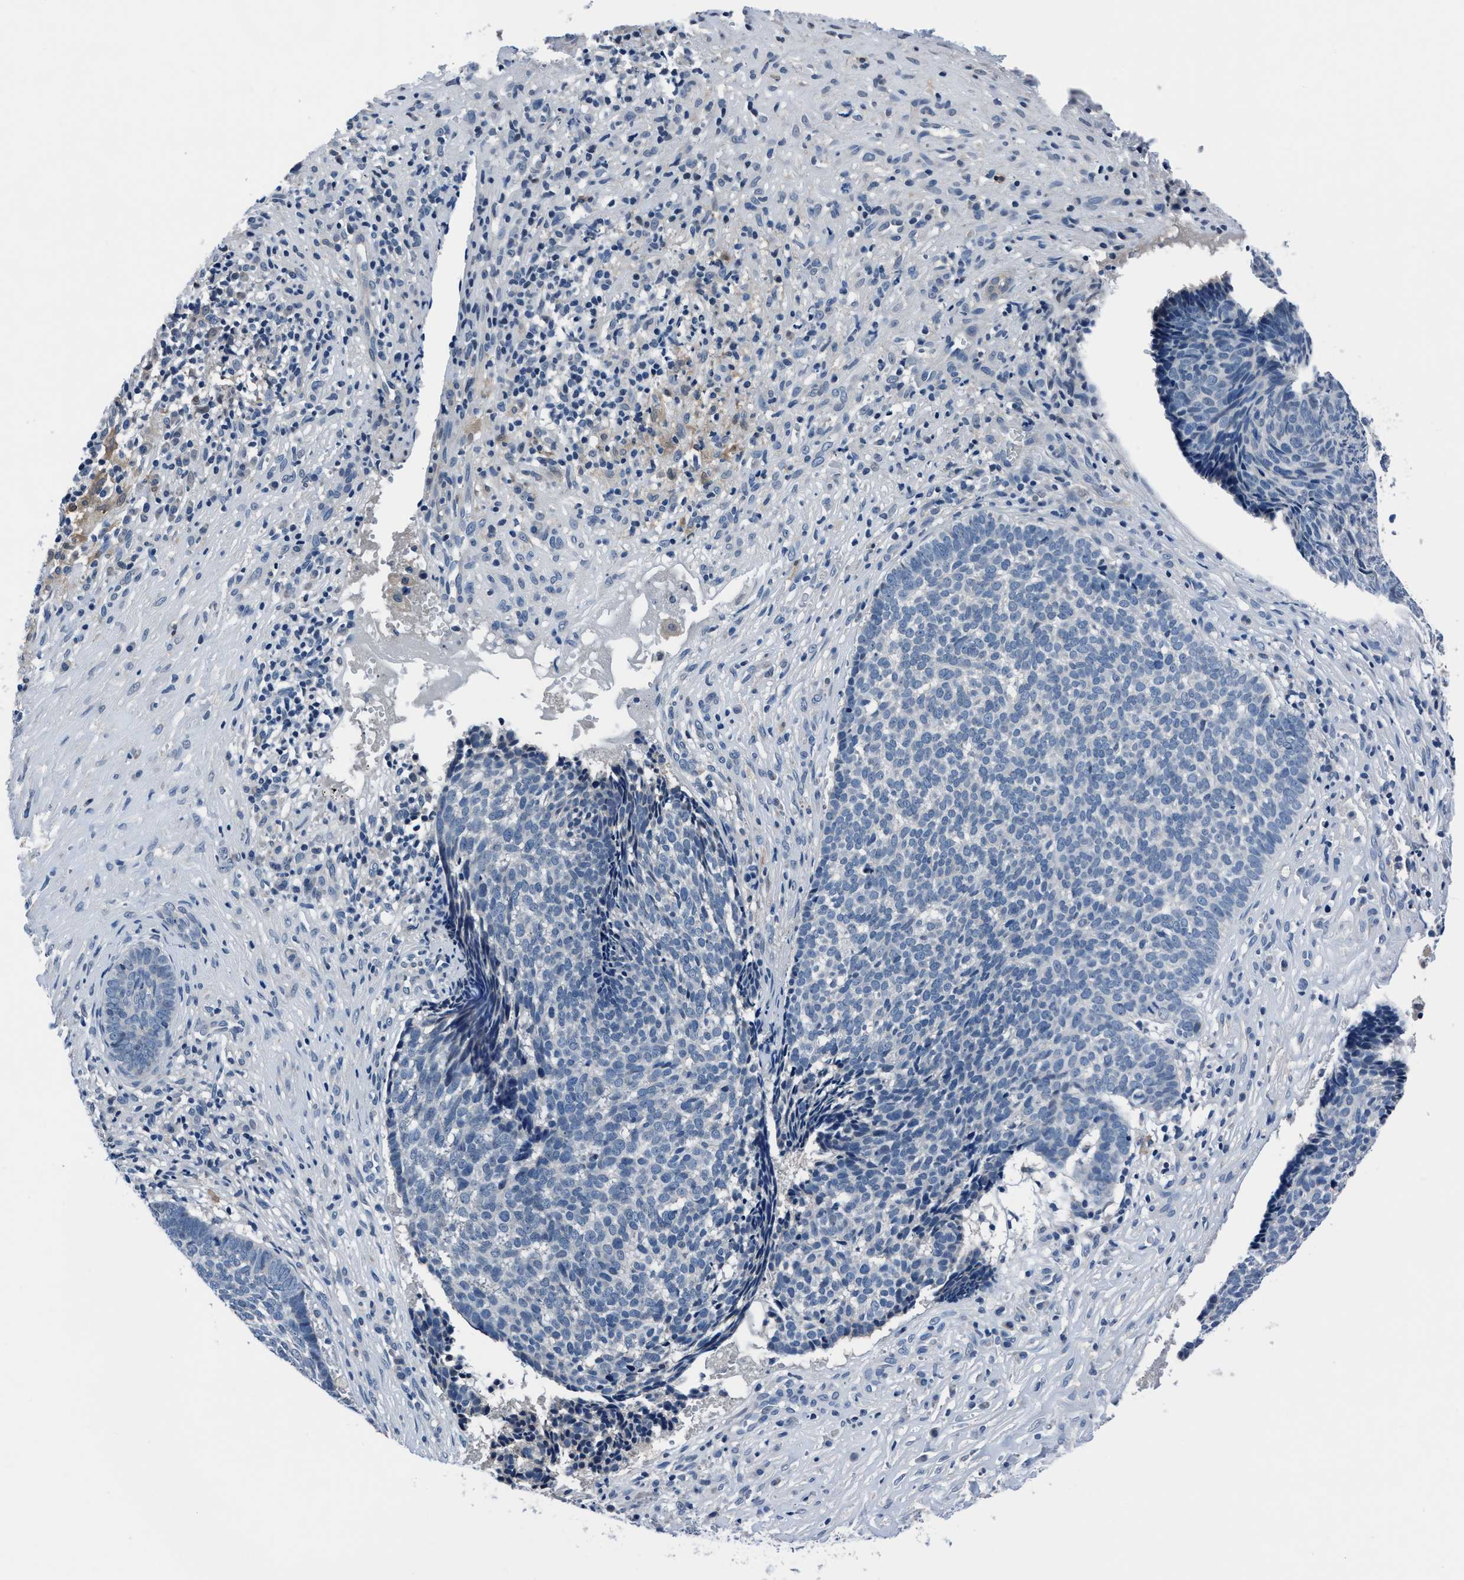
{"staining": {"intensity": "negative", "quantity": "none", "location": "none"}, "tissue": "skin cancer", "cell_type": "Tumor cells", "image_type": "cancer", "snomed": [{"axis": "morphology", "description": "Basal cell carcinoma"}, {"axis": "topography", "description": "Skin"}], "caption": "The photomicrograph displays no significant expression in tumor cells of skin basal cell carcinoma. The staining was performed using DAB (3,3'-diaminobenzidine) to visualize the protein expression in brown, while the nuclei were stained in blue with hematoxylin (Magnification: 20x).", "gene": "TMEM94", "patient": {"sex": "male", "age": 84}}